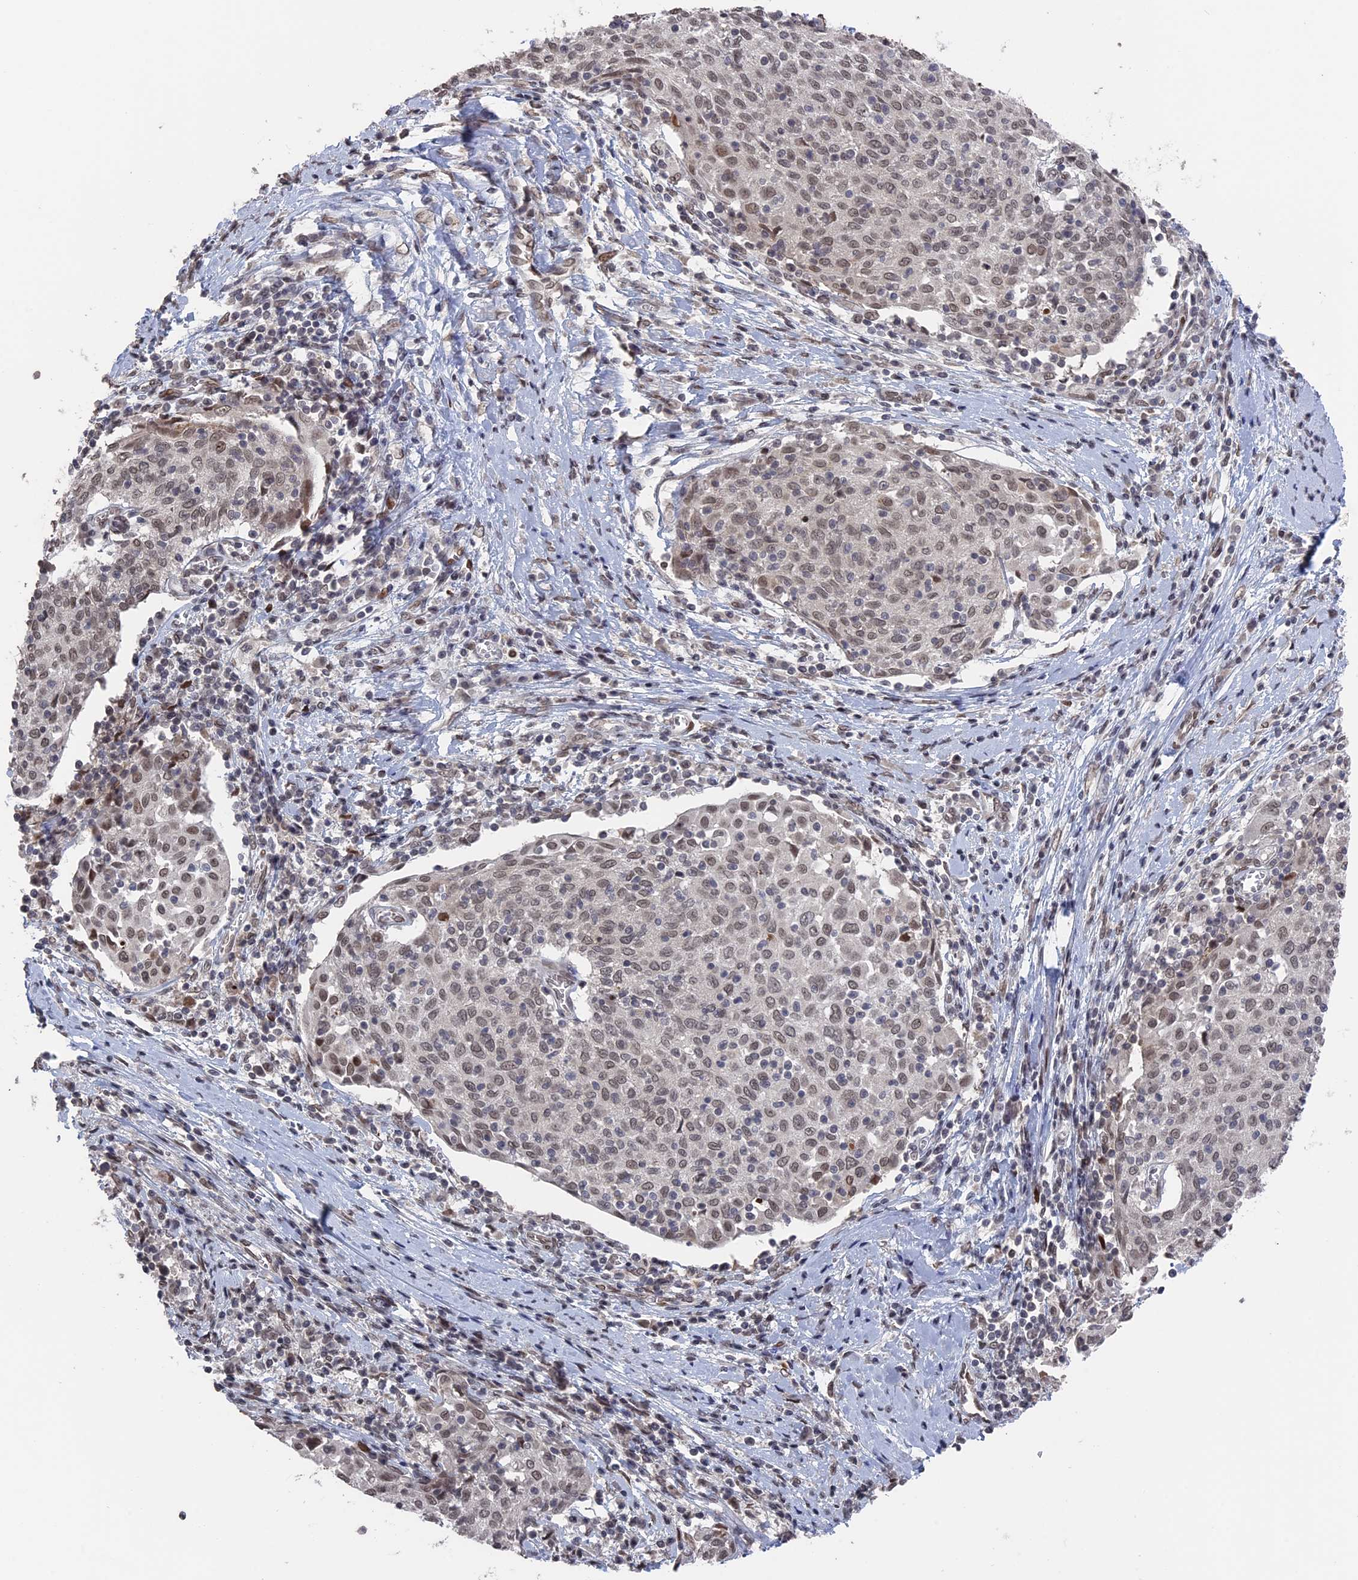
{"staining": {"intensity": "weak", "quantity": ">75%", "location": "nuclear"}, "tissue": "cervical cancer", "cell_type": "Tumor cells", "image_type": "cancer", "snomed": [{"axis": "morphology", "description": "Squamous cell carcinoma, NOS"}, {"axis": "topography", "description": "Cervix"}], "caption": "Squamous cell carcinoma (cervical) stained with a protein marker demonstrates weak staining in tumor cells.", "gene": "NR2C2AP", "patient": {"sex": "female", "age": 52}}